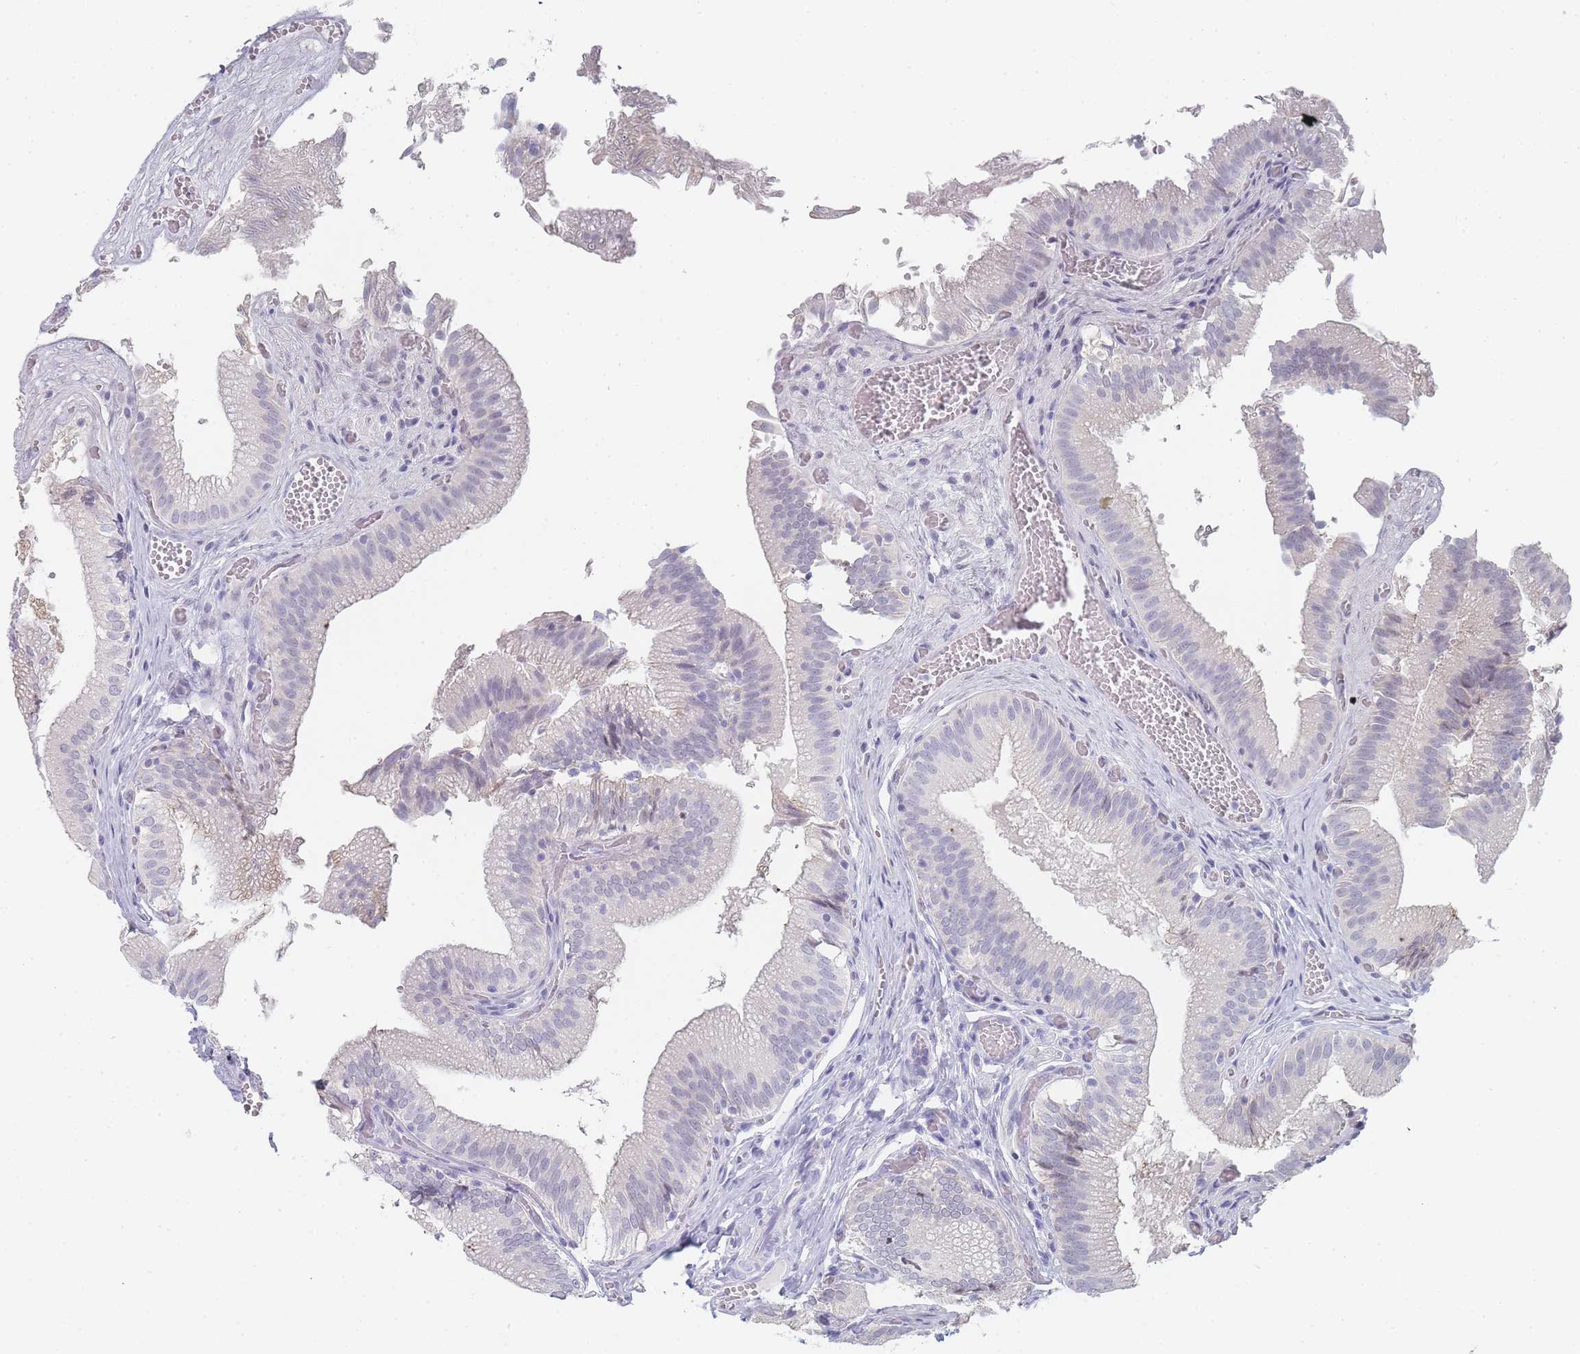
{"staining": {"intensity": "negative", "quantity": "none", "location": "none"}, "tissue": "gallbladder", "cell_type": "Glandular cells", "image_type": "normal", "snomed": [{"axis": "morphology", "description": "Normal tissue, NOS"}, {"axis": "topography", "description": "Gallbladder"}, {"axis": "topography", "description": "Peripheral nerve tissue"}], "caption": "The image exhibits no staining of glandular cells in benign gallbladder. Brightfield microscopy of IHC stained with DAB (3,3'-diaminobenzidine) (brown) and hematoxylin (blue), captured at high magnification.", "gene": "IMPG1", "patient": {"sex": "male", "age": 17}}